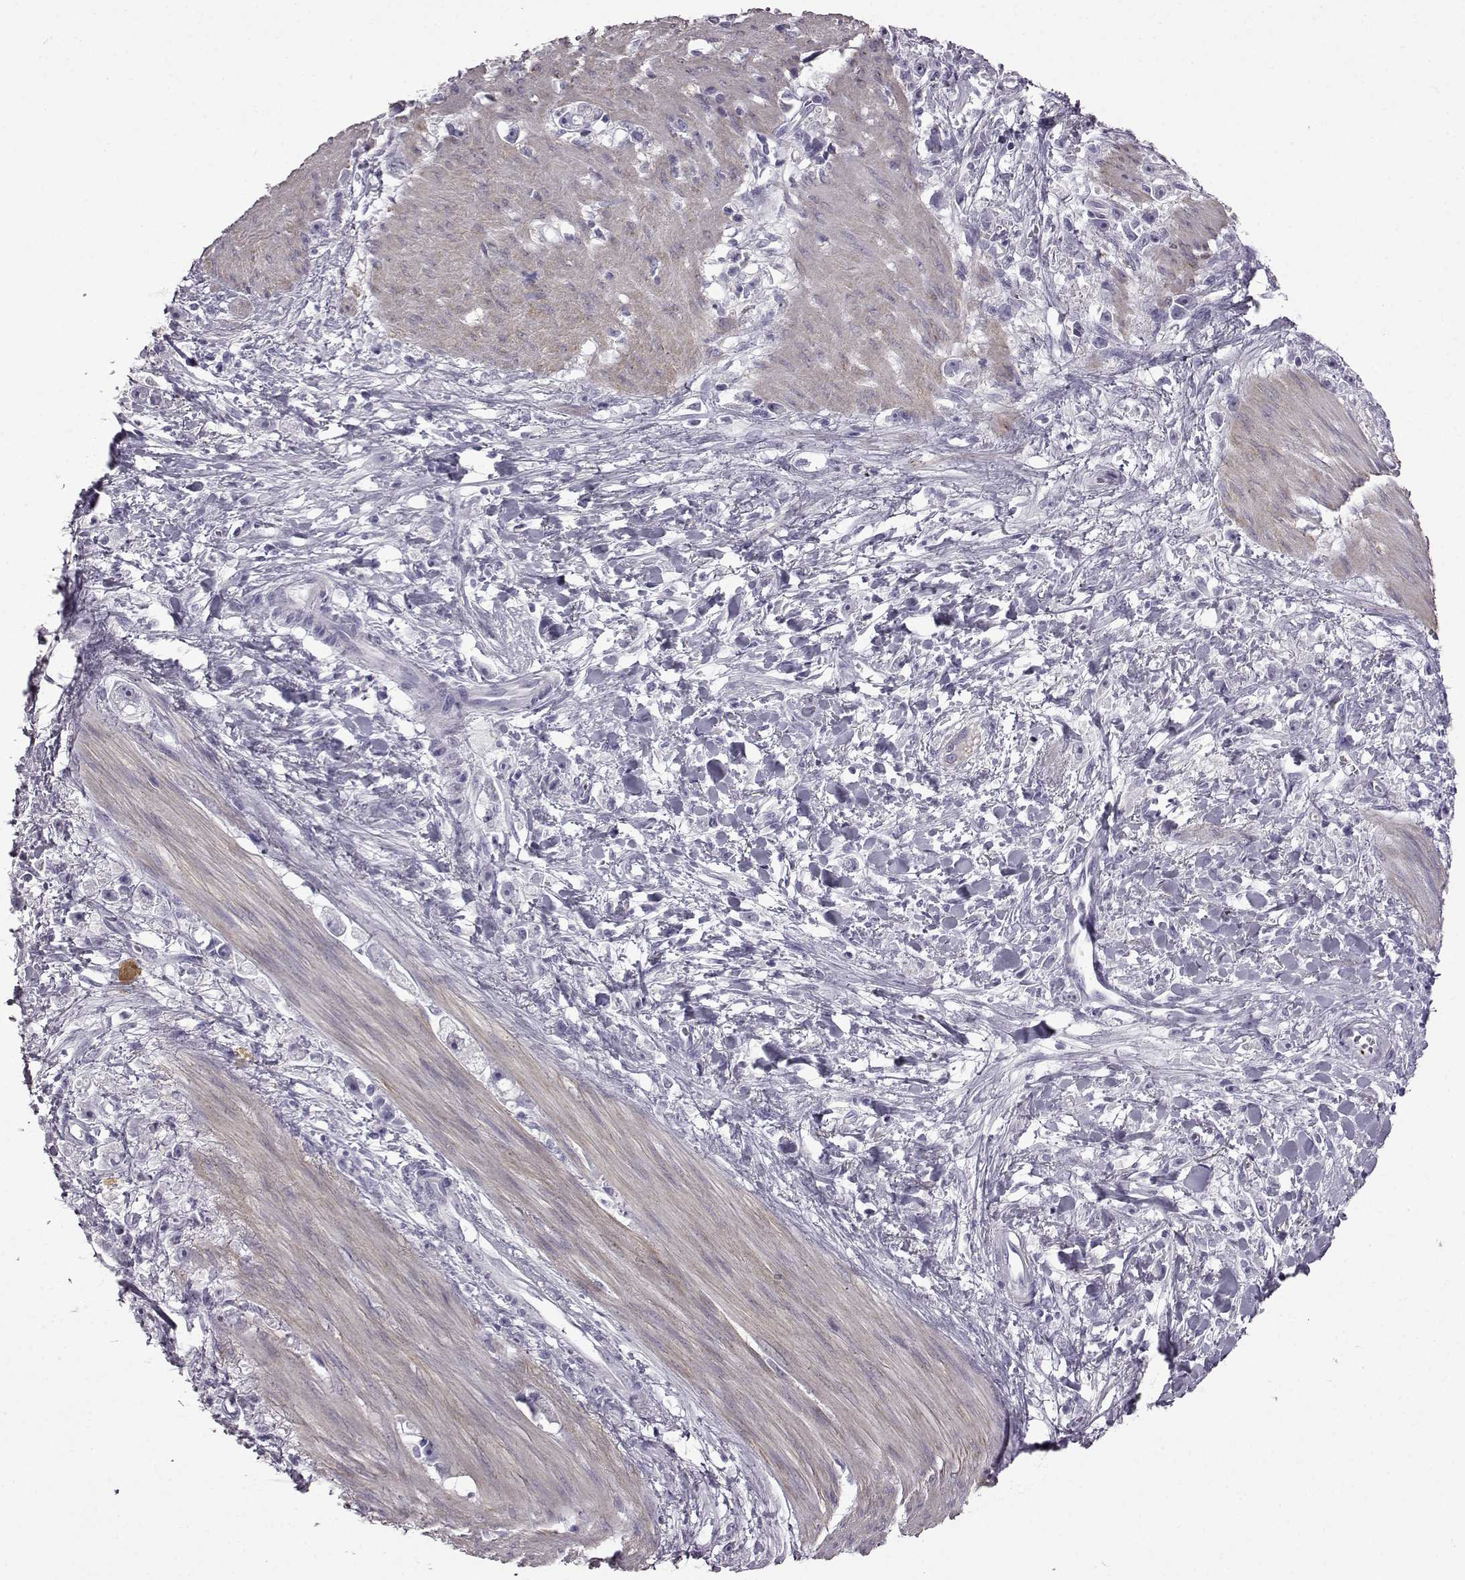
{"staining": {"intensity": "negative", "quantity": "none", "location": "none"}, "tissue": "stomach cancer", "cell_type": "Tumor cells", "image_type": "cancer", "snomed": [{"axis": "morphology", "description": "Adenocarcinoma, NOS"}, {"axis": "topography", "description": "Stomach"}], "caption": "DAB immunohistochemical staining of stomach adenocarcinoma demonstrates no significant expression in tumor cells.", "gene": "SLC28A2", "patient": {"sex": "female", "age": 59}}